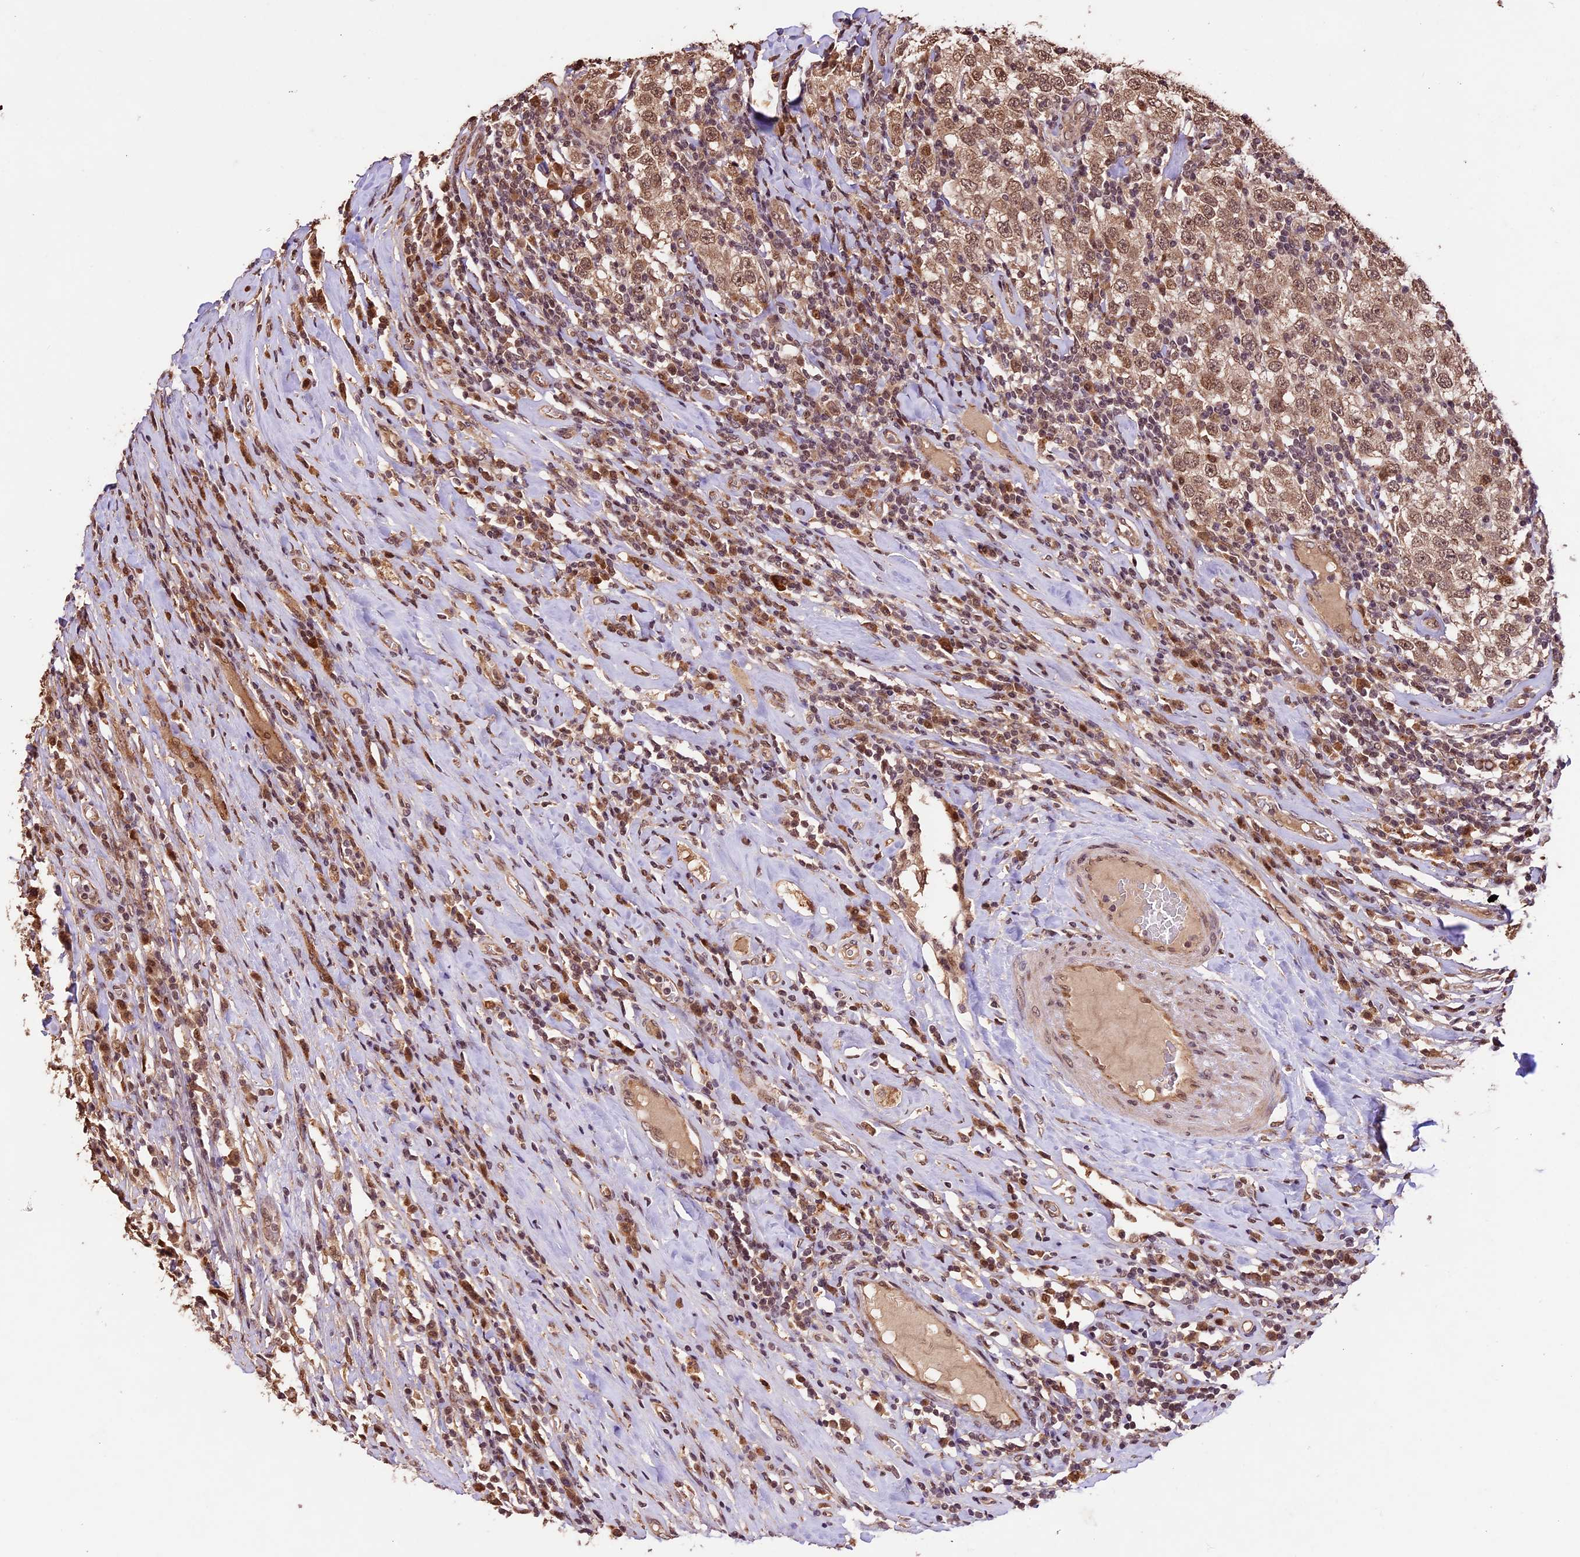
{"staining": {"intensity": "moderate", "quantity": ">75%", "location": "cytoplasmic/membranous,nuclear"}, "tissue": "testis cancer", "cell_type": "Tumor cells", "image_type": "cancer", "snomed": [{"axis": "morphology", "description": "Seminoma, NOS"}, {"axis": "topography", "description": "Testis"}], "caption": "Immunohistochemical staining of testis cancer (seminoma) reveals moderate cytoplasmic/membranous and nuclear protein positivity in about >75% of tumor cells. The protein is stained brown, and the nuclei are stained in blue (DAB IHC with brightfield microscopy, high magnification).", "gene": "CDKN2AIP", "patient": {"sex": "male", "age": 41}}